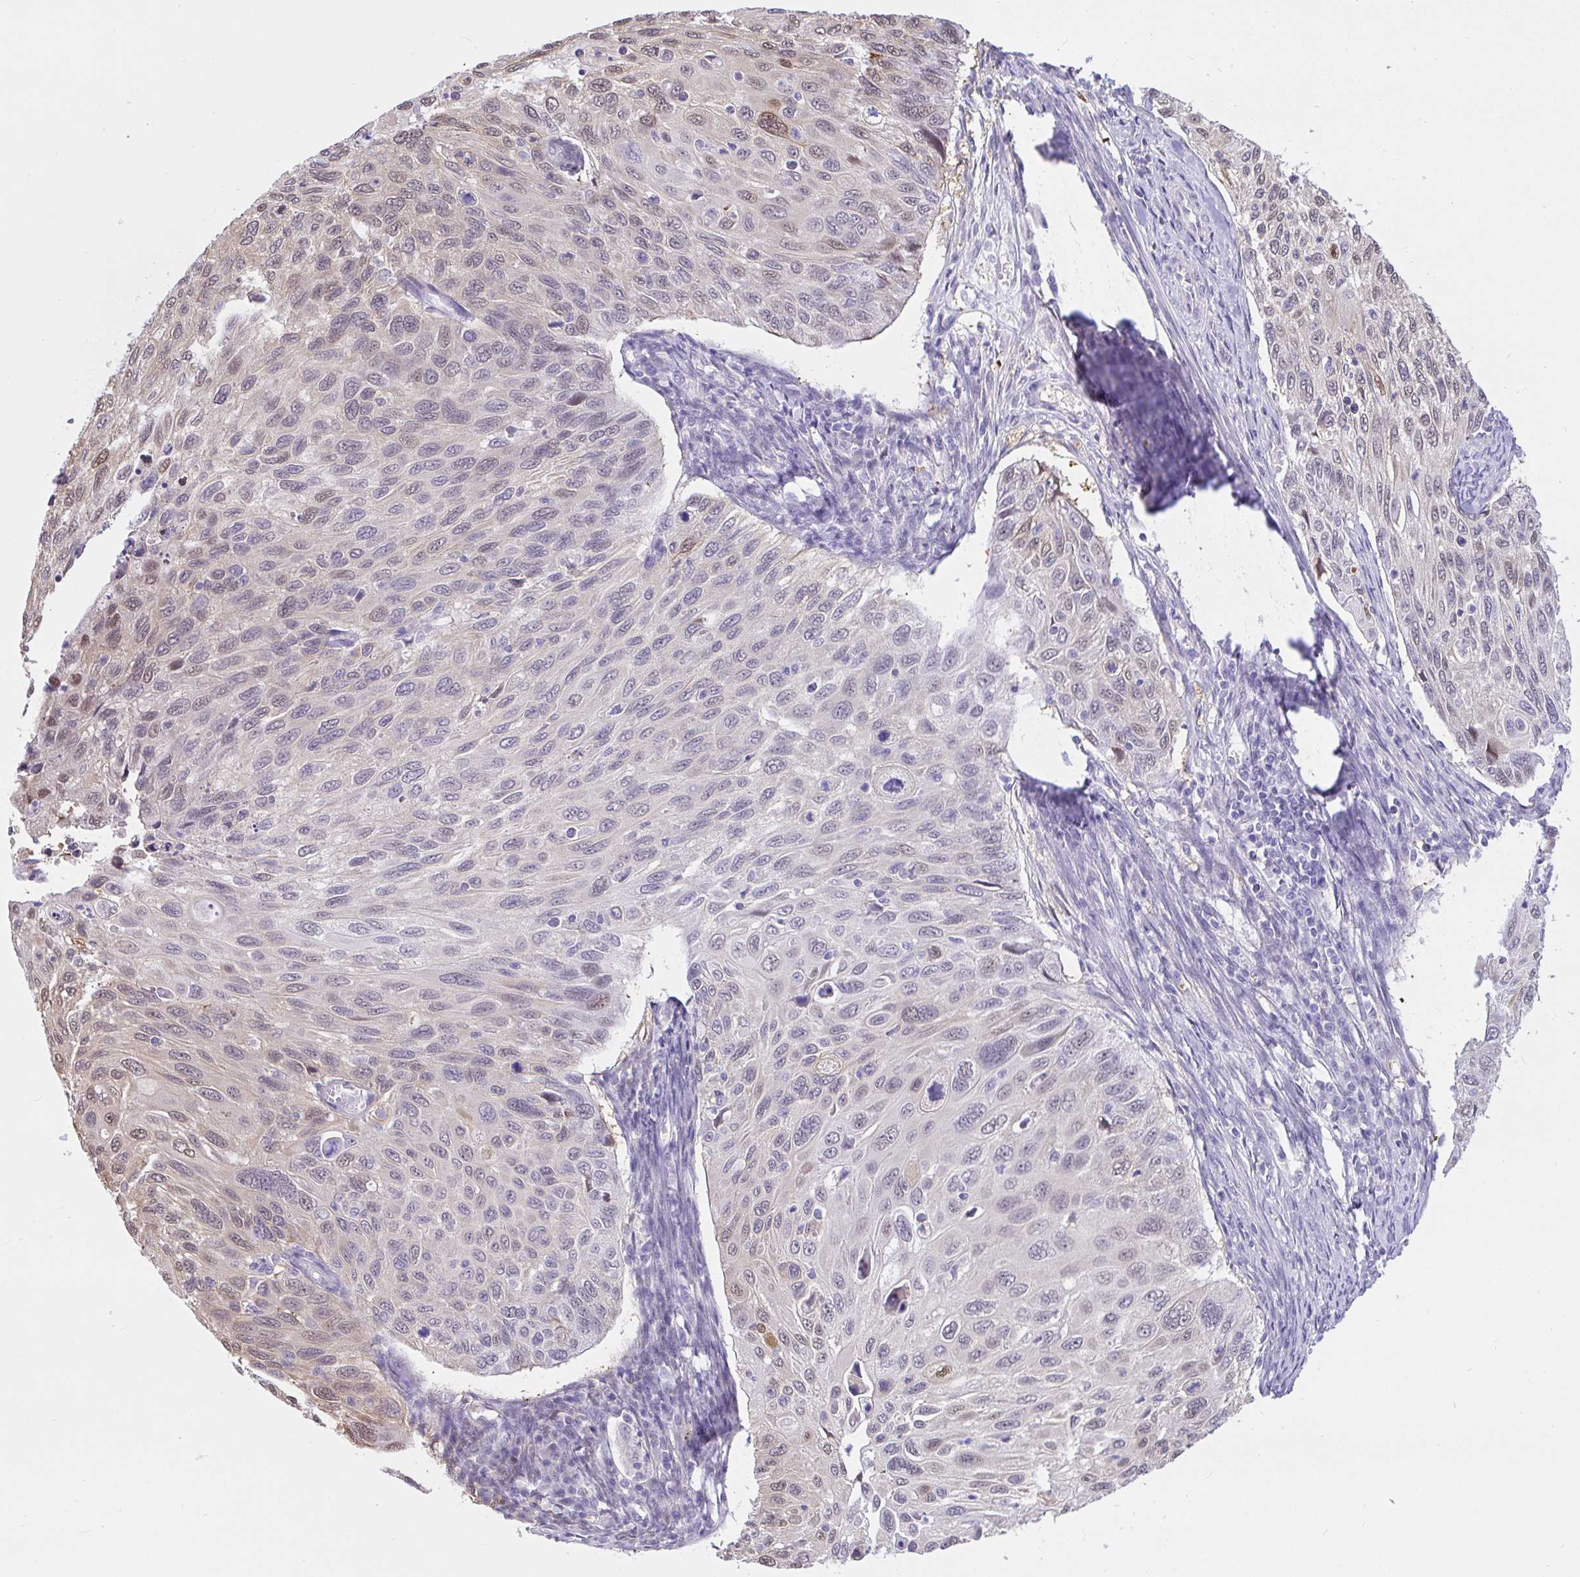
{"staining": {"intensity": "weak", "quantity": "<25%", "location": "nuclear"}, "tissue": "cervical cancer", "cell_type": "Tumor cells", "image_type": "cancer", "snomed": [{"axis": "morphology", "description": "Squamous cell carcinoma, NOS"}, {"axis": "topography", "description": "Cervix"}], "caption": "IHC of human cervical cancer (squamous cell carcinoma) demonstrates no positivity in tumor cells.", "gene": "ZNF485", "patient": {"sex": "female", "age": 70}}